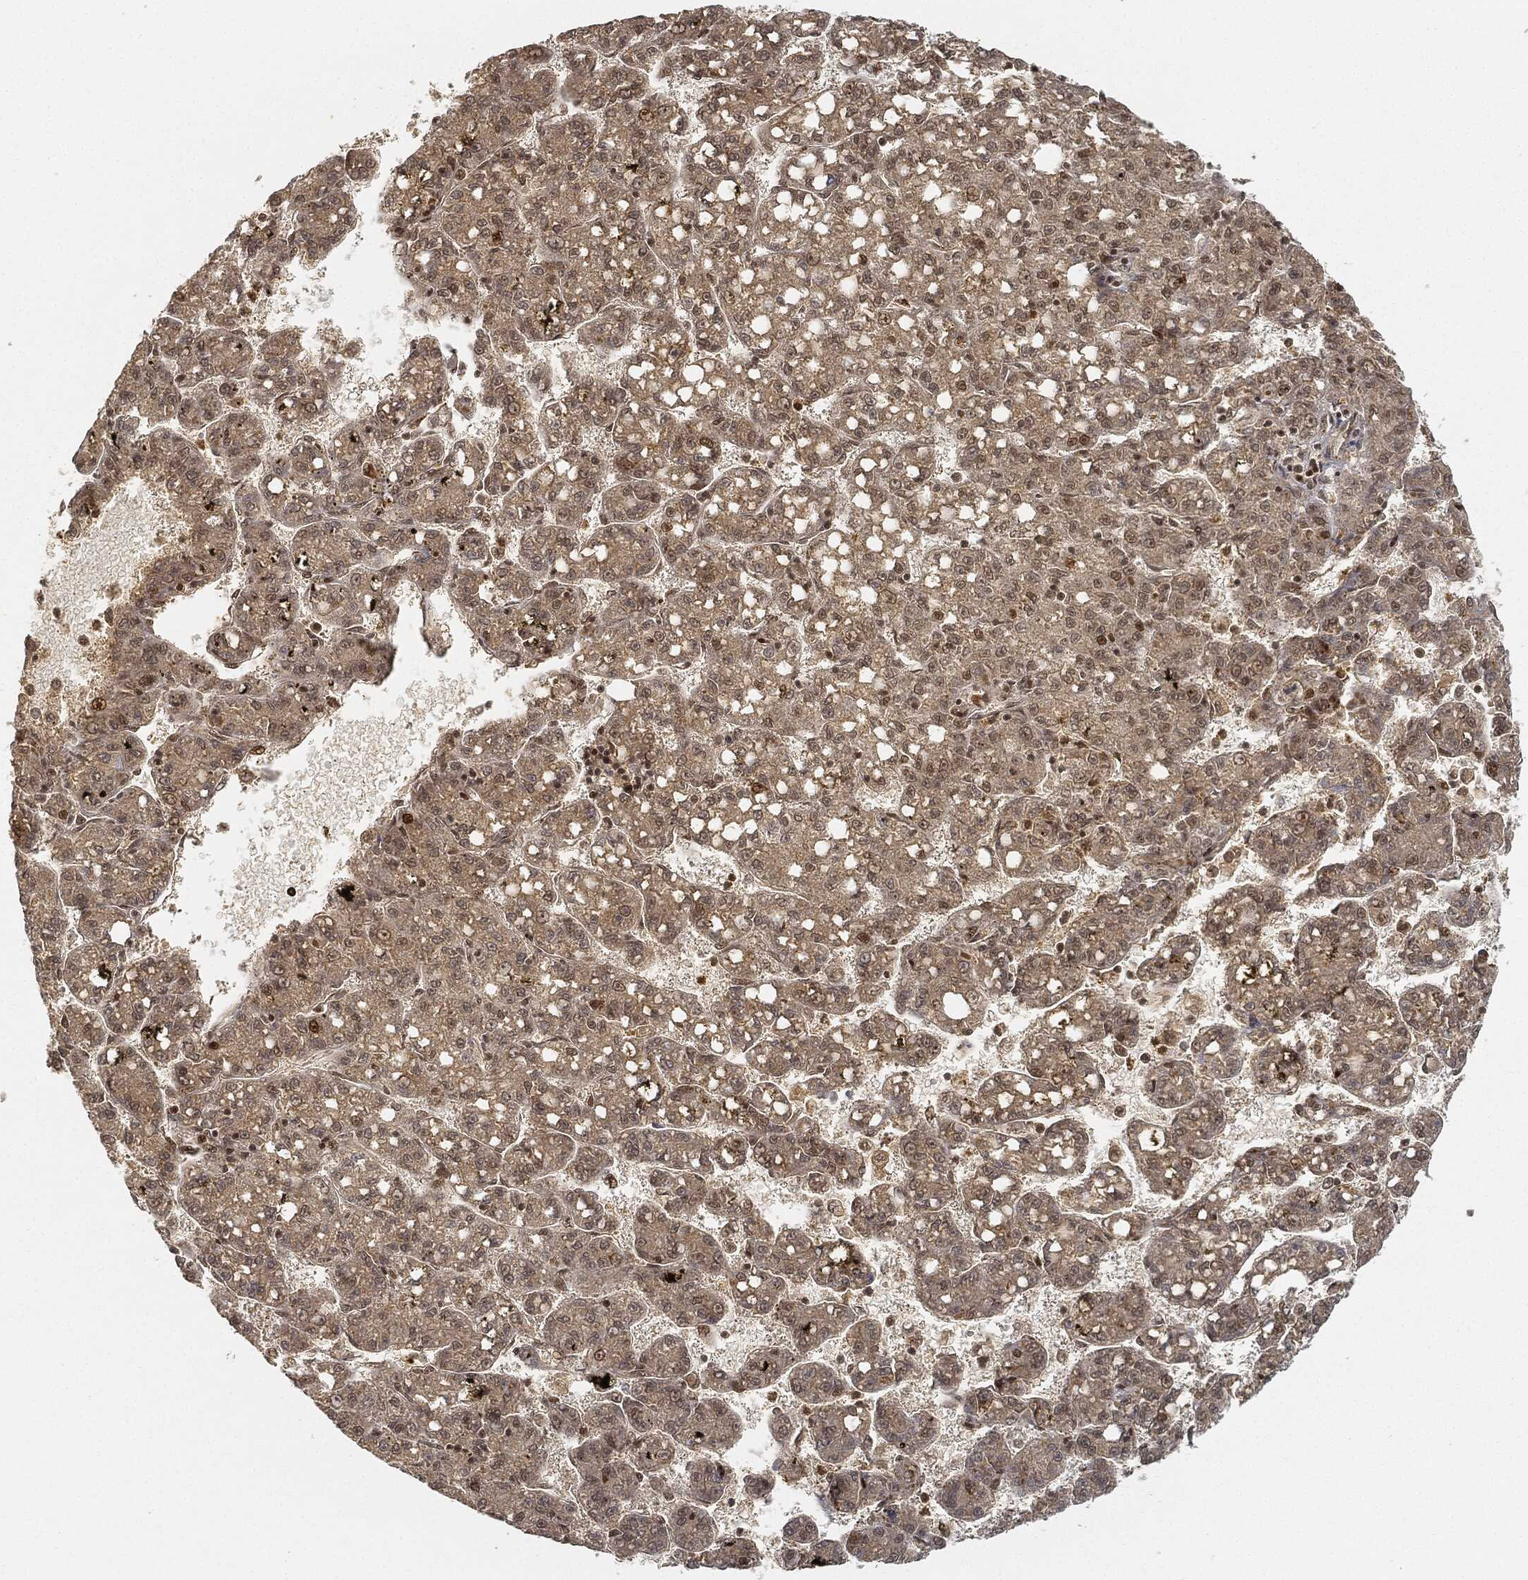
{"staining": {"intensity": "moderate", "quantity": "<25%", "location": "nuclear"}, "tissue": "liver cancer", "cell_type": "Tumor cells", "image_type": "cancer", "snomed": [{"axis": "morphology", "description": "Carcinoma, Hepatocellular, NOS"}, {"axis": "topography", "description": "Liver"}], "caption": "This image demonstrates immunohistochemistry (IHC) staining of liver cancer, with low moderate nuclear expression in about <25% of tumor cells.", "gene": "CIB1", "patient": {"sex": "female", "age": 65}}